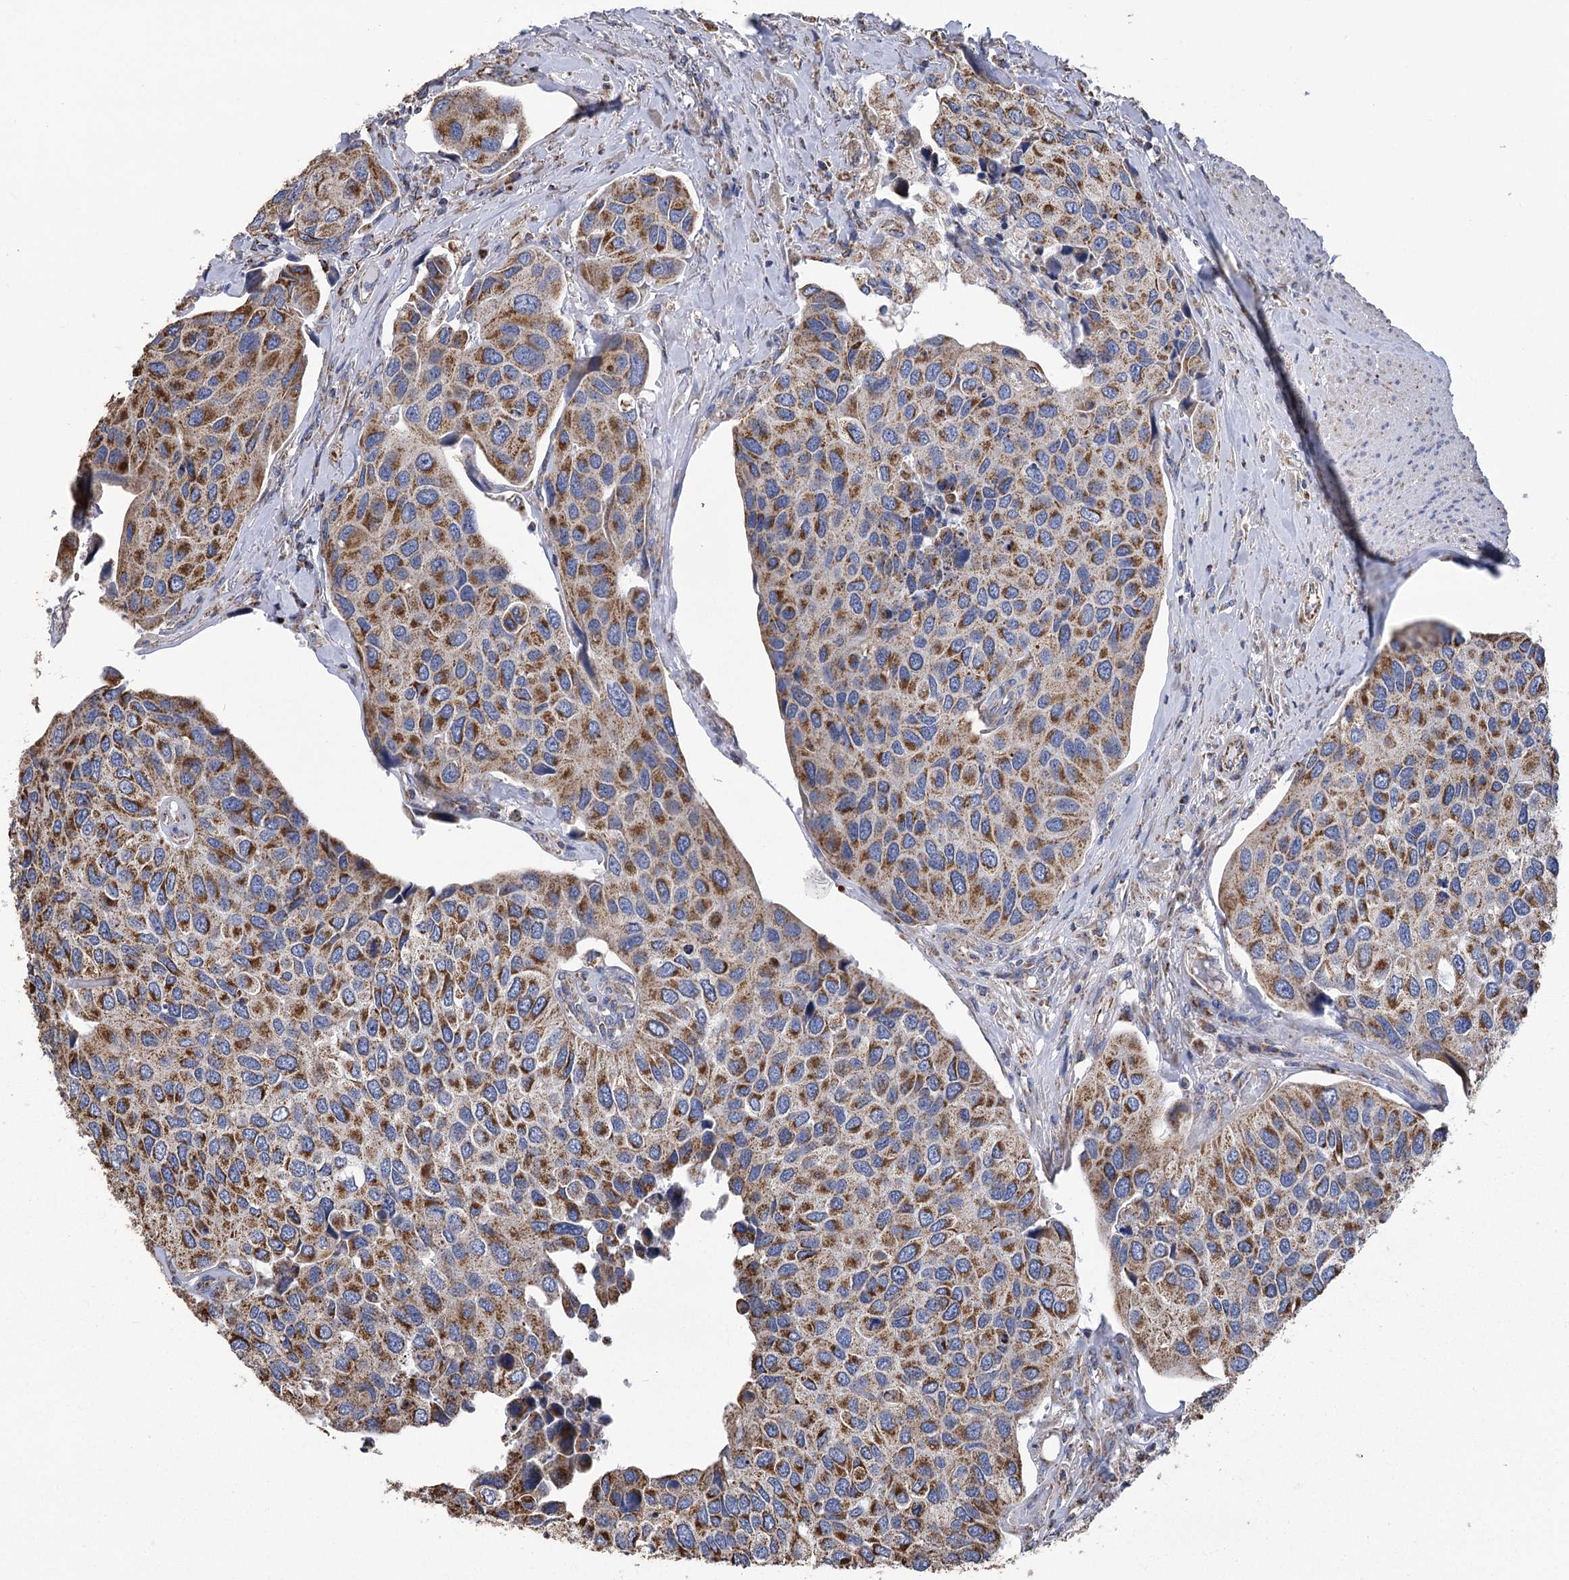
{"staining": {"intensity": "strong", "quantity": ">75%", "location": "cytoplasmic/membranous"}, "tissue": "urothelial cancer", "cell_type": "Tumor cells", "image_type": "cancer", "snomed": [{"axis": "morphology", "description": "Urothelial carcinoma, High grade"}, {"axis": "topography", "description": "Urinary bladder"}], "caption": "Immunohistochemistry (IHC) micrograph of neoplastic tissue: human urothelial cancer stained using immunohistochemistry reveals high levels of strong protein expression localized specifically in the cytoplasmic/membranous of tumor cells, appearing as a cytoplasmic/membranous brown color.", "gene": "CCDC73", "patient": {"sex": "male", "age": 74}}